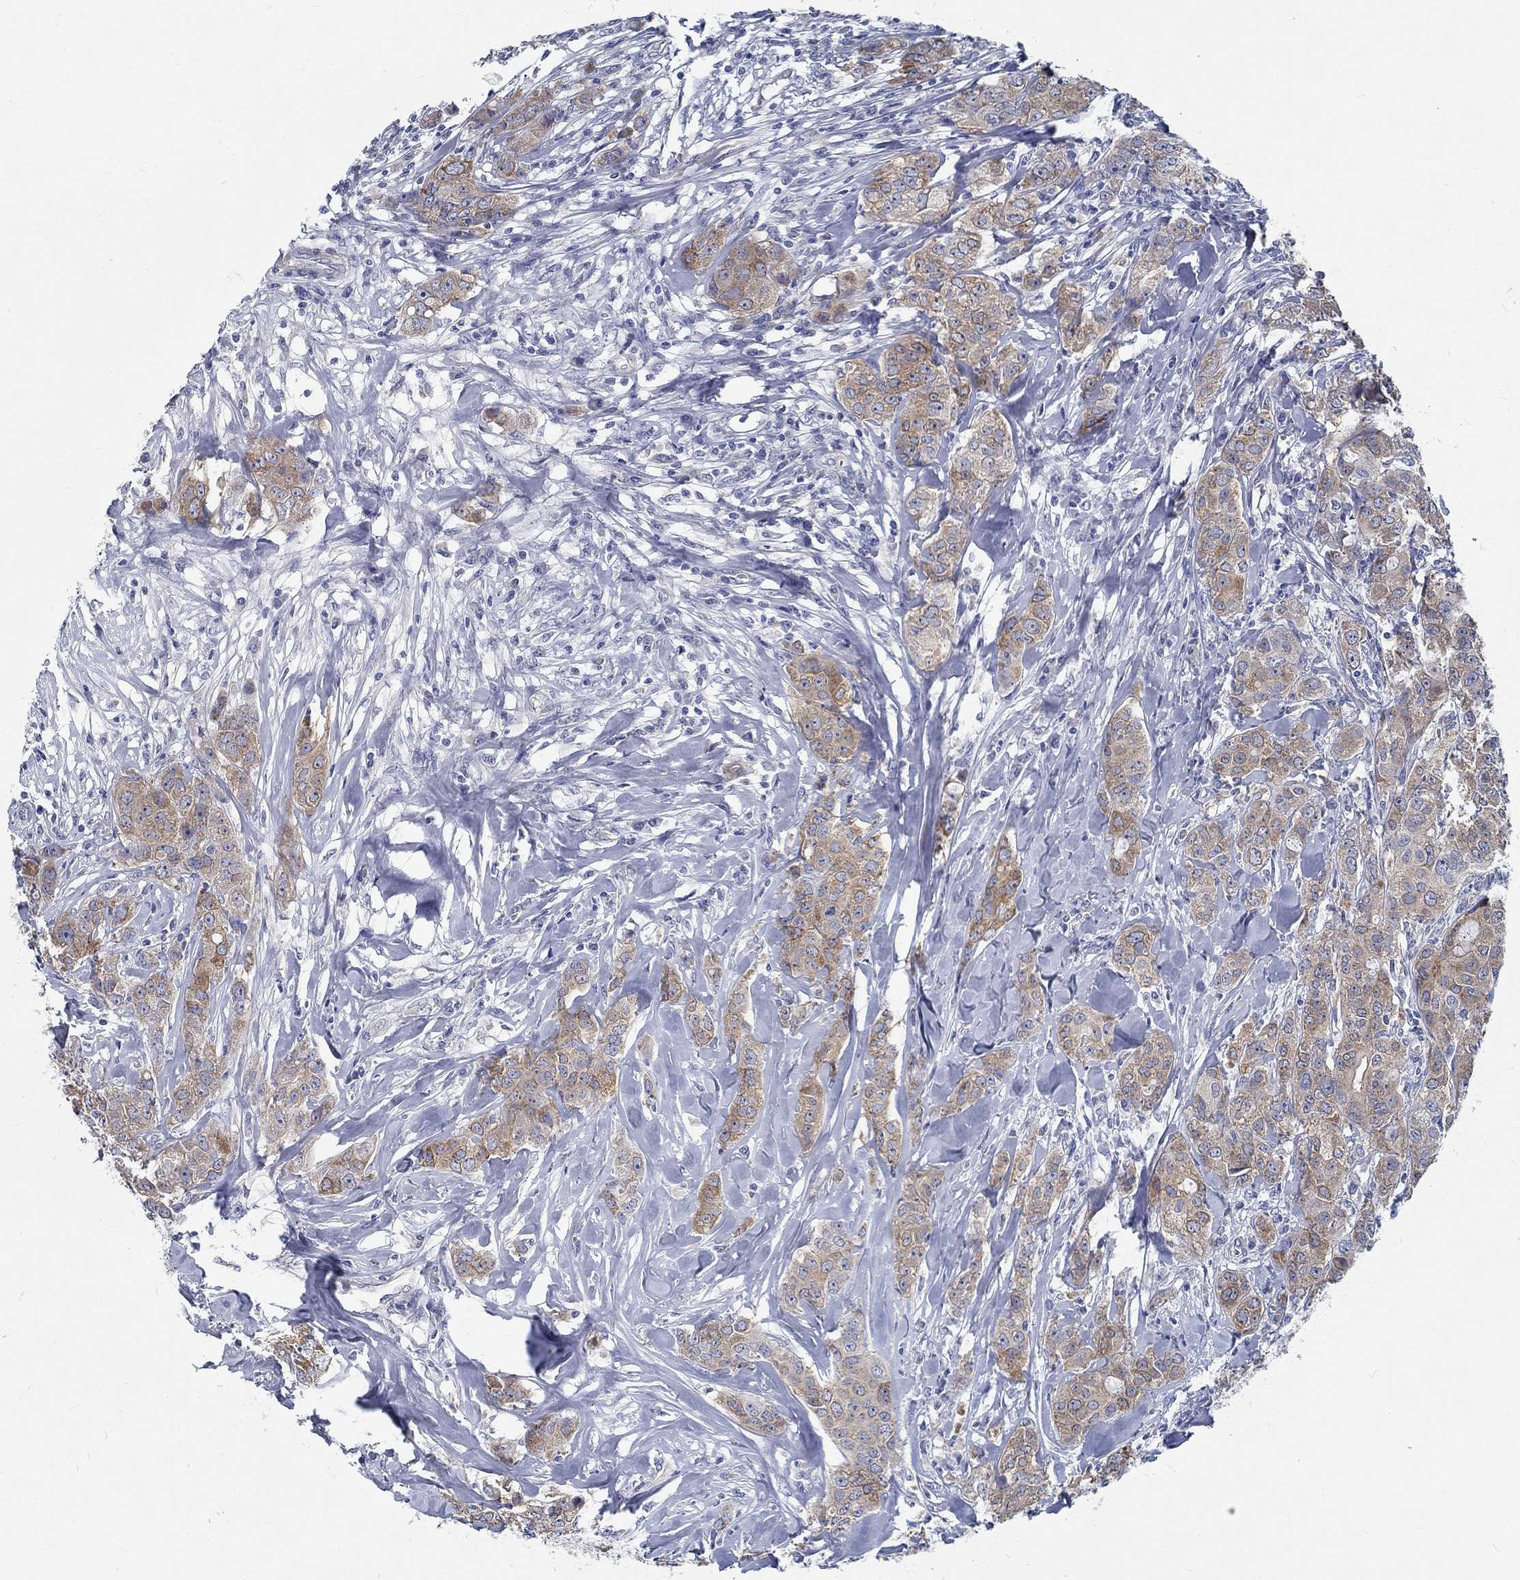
{"staining": {"intensity": "weak", "quantity": ">75%", "location": "cytoplasmic/membranous"}, "tissue": "breast cancer", "cell_type": "Tumor cells", "image_type": "cancer", "snomed": [{"axis": "morphology", "description": "Duct carcinoma"}, {"axis": "topography", "description": "Breast"}], "caption": "Human invasive ductal carcinoma (breast) stained with a brown dye demonstrates weak cytoplasmic/membranous positive positivity in about >75% of tumor cells.", "gene": "MYBPC1", "patient": {"sex": "female", "age": 43}}